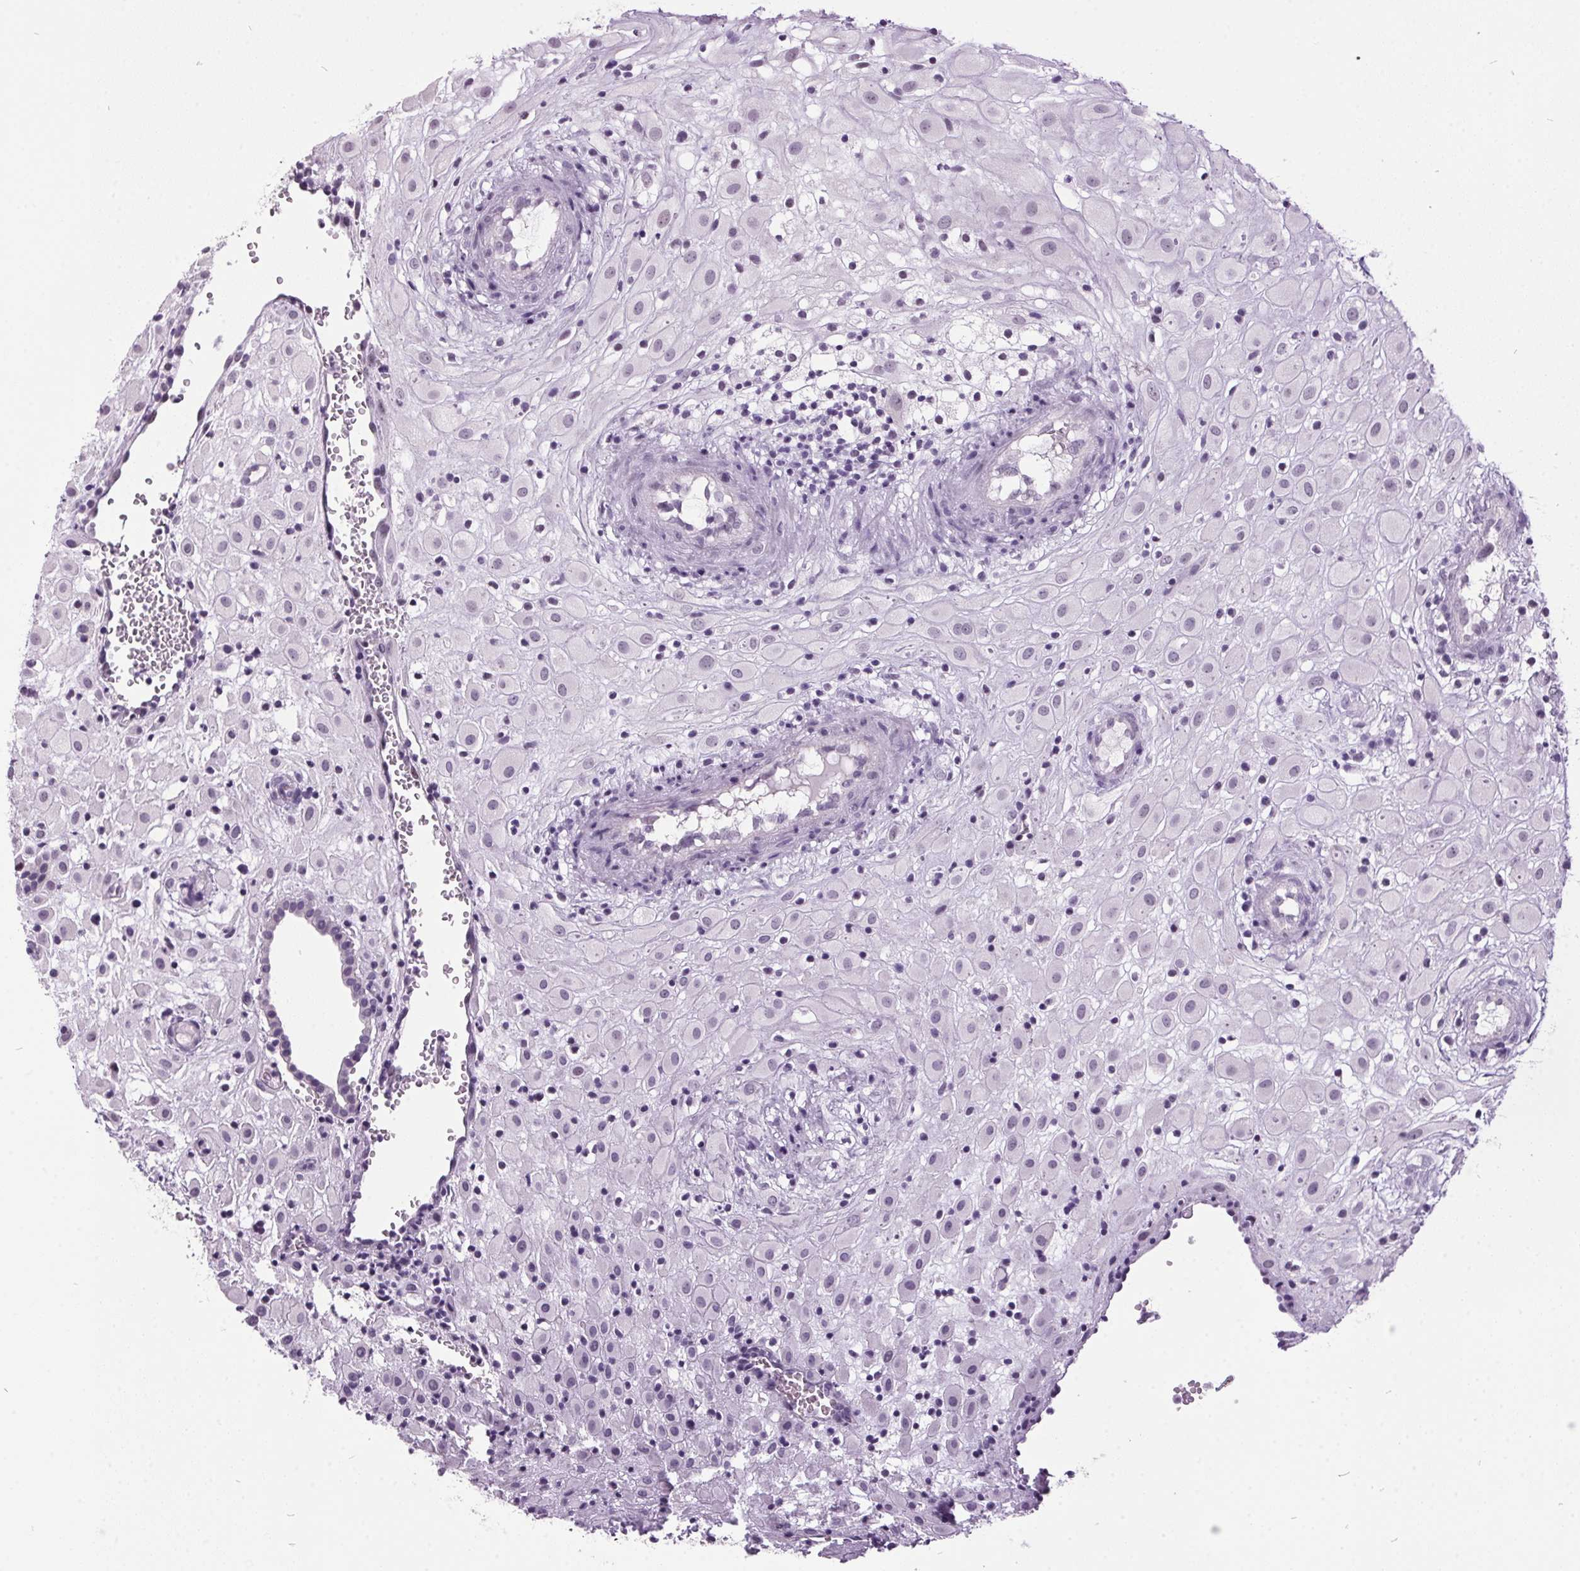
{"staining": {"intensity": "negative", "quantity": "none", "location": "none"}, "tissue": "placenta", "cell_type": "Decidual cells", "image_type": "normal", "snomed": [{"axis": "morphology", "description": "Normal tissue, NOS"}, {"axis": "topography", "description": "Placenta"}], "caption": "A histopathology image of human placenta is negative for staining in decidual cells.", "gene": "ODAD2", "patient": {"sex": "female", "age": 24}}